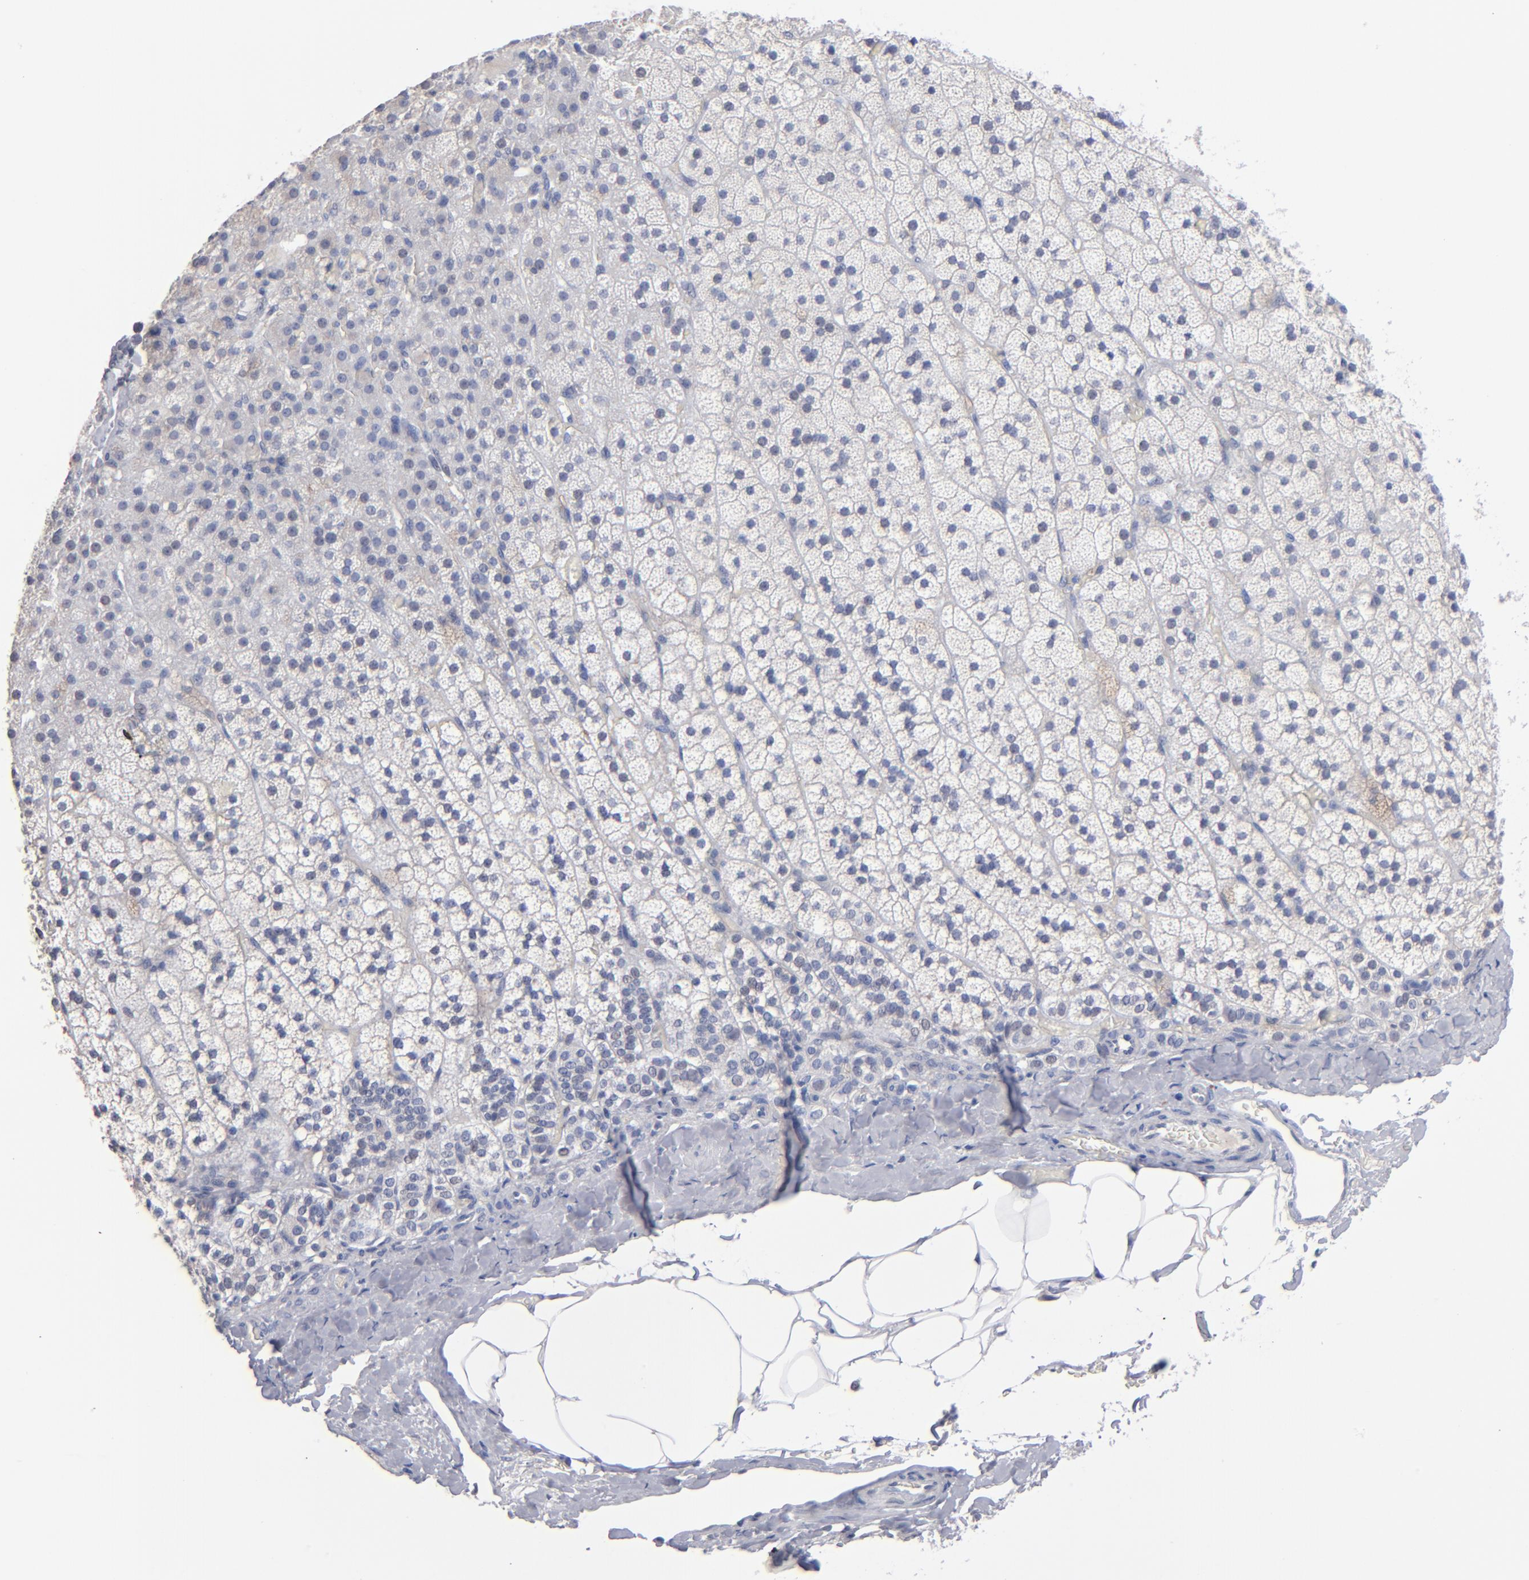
{"staining": {"intensity": "weak", "quantity": "<25%", "location": "cytoplasmic/membranous"}, "tissue": "adrenal gland", "cell_type": "Glandular cells", "image_type": "normal", "snomed": [{"axis": "morphology", "description": "Normal tissue, NOS"}, {"axis": "topography", "description": "Adrenal gland"}], "caption": "IHC histopathology image of normal human adrenal gland stained for a protein (brown), which displays no expression in glandular cells. (Brightfield microscopy of DAB IHC at high magnification).", "gene": "RPH3A", "patient": {"sex": "male", "age": 35}}